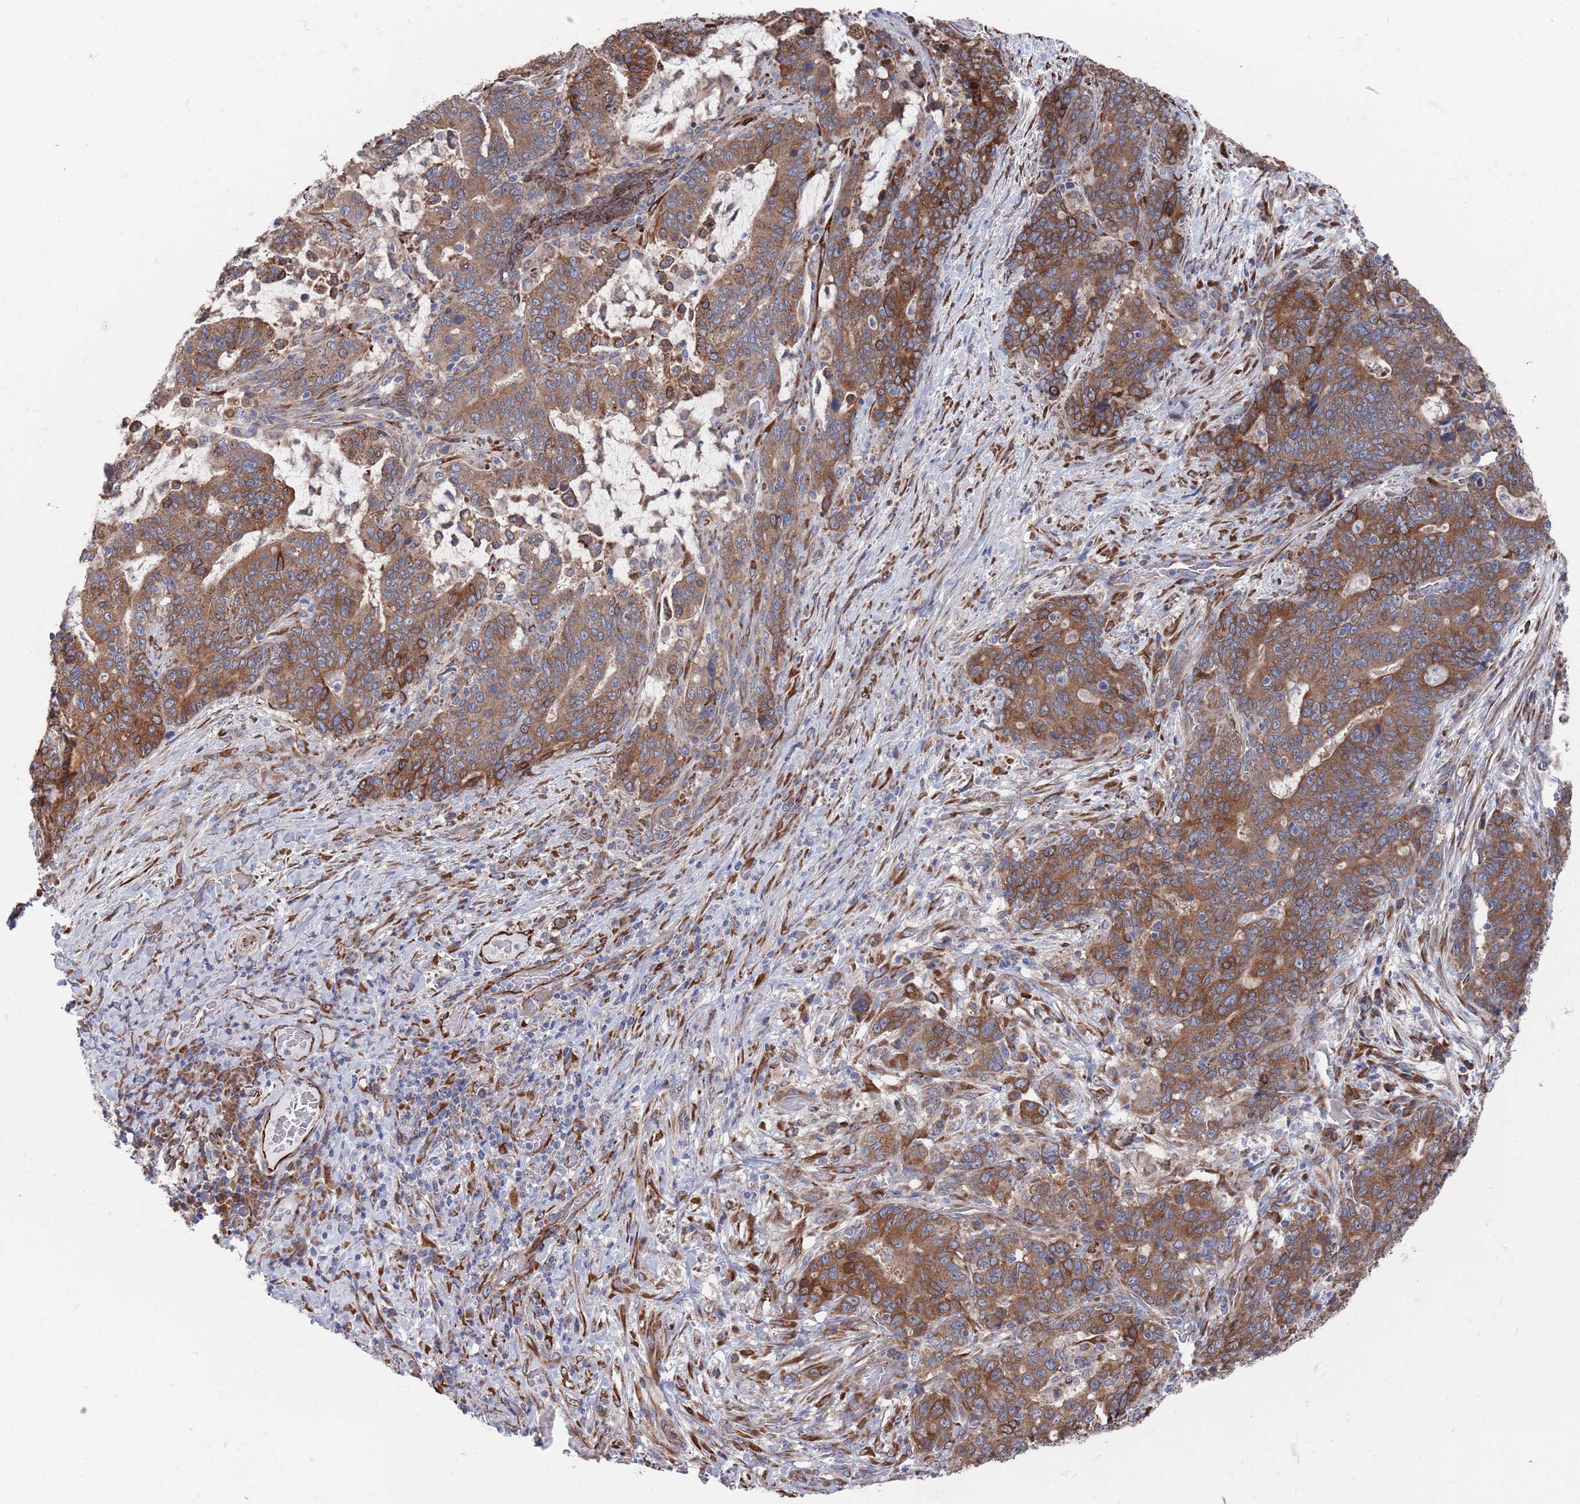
{"staining": {"intensity": "moderate", "quantity": ">75%", "location": "cytoplasmic/membranous"}, "tissue": "stomach cancer", "cell_type": "Tumor cells", "image_type": "cancer", "snomed": [{"axis": "morphology", "description": "Normal tissue, NOS"}, {"axis": "morphology", "description": "Adenocarcinoma, NOS"}, {"axis": "topography", "description": "Stomach"}], "caption": "This image shows stomach cancer stained with IHC to label a protein in brown. The cytoplasmic/membranous of tumor cells show moderate positivity for the protein. Nuclei are counter-stained blue.", "gene": "CCDC106", "patient": {"sex": "female", "age": 64}}